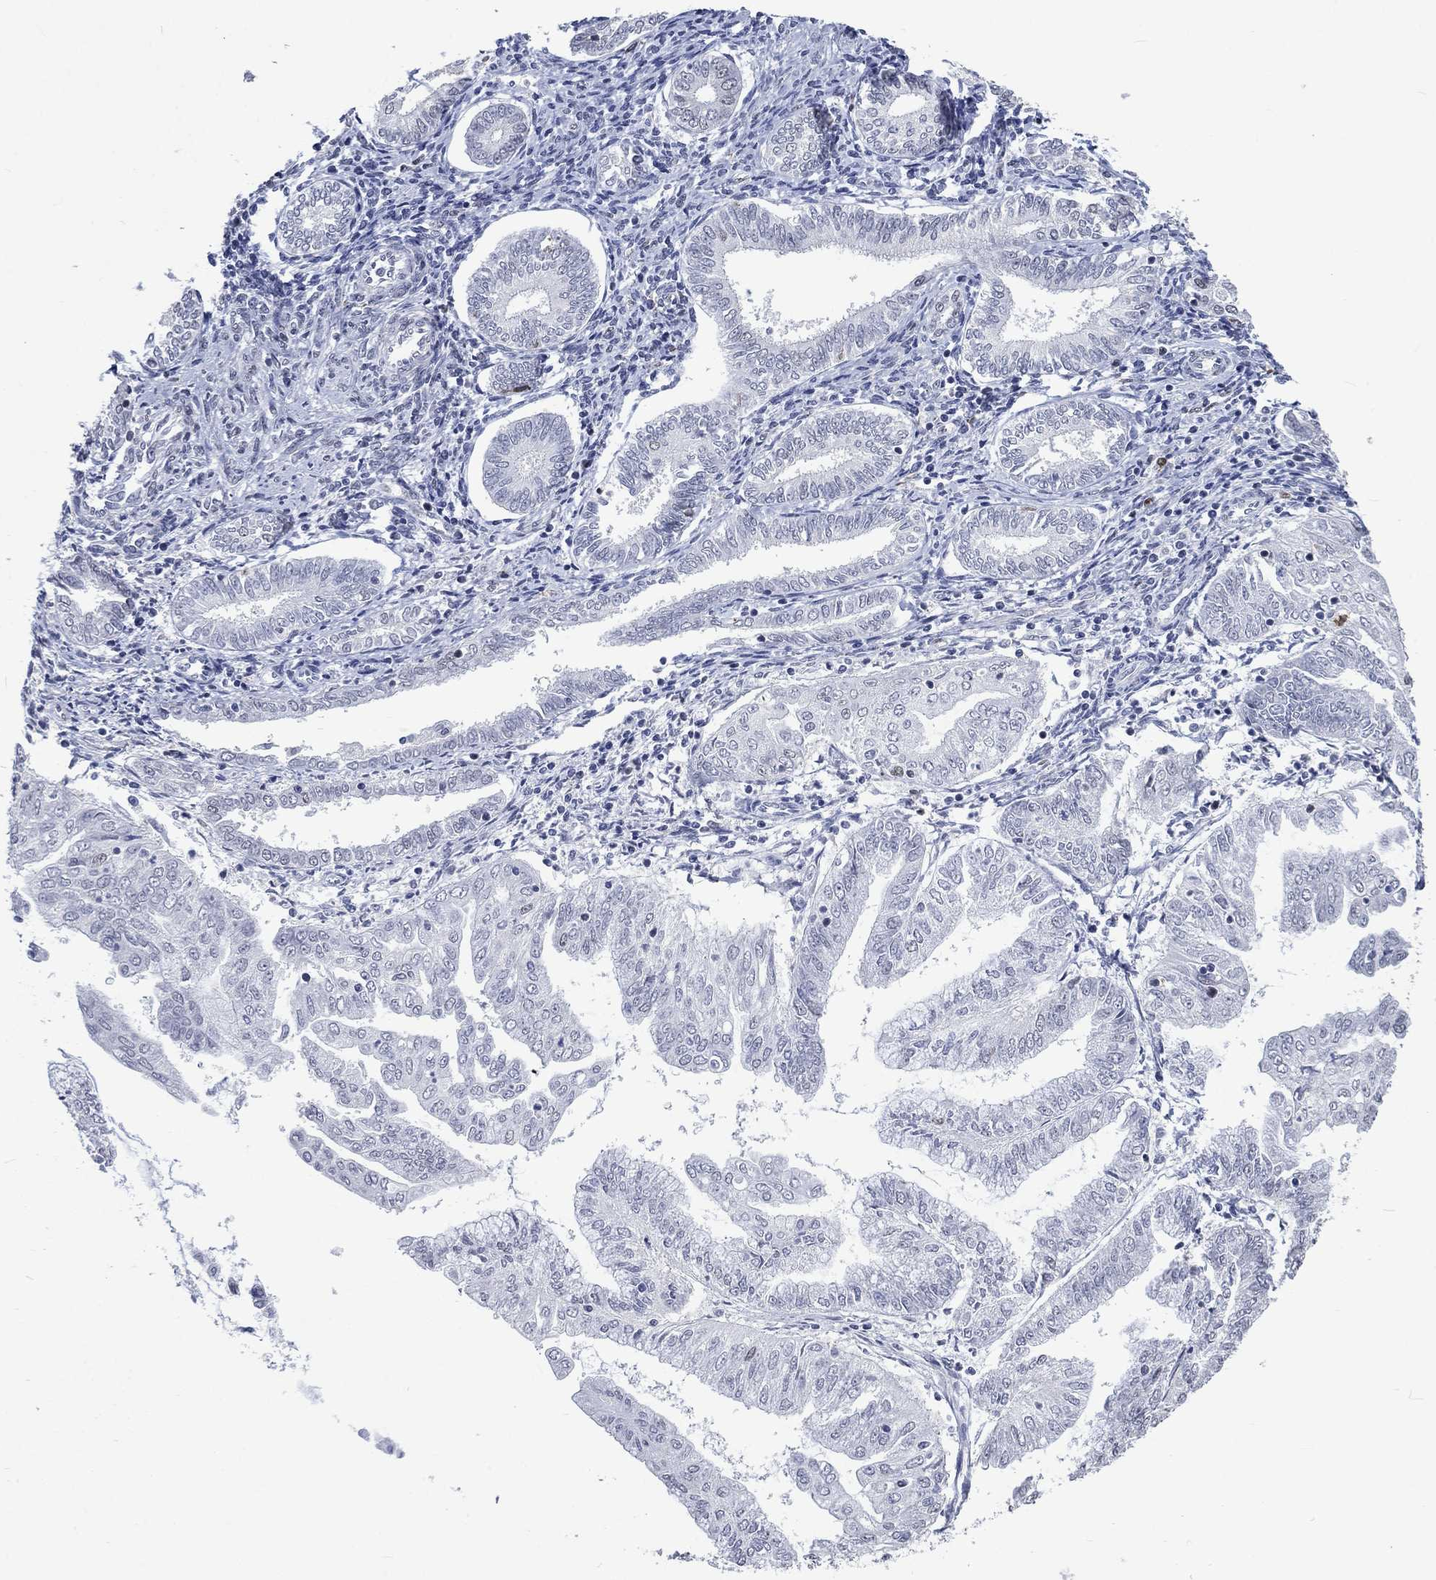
{"staining": {"intensity": "negative", "quantity": "none", "location": "none"}, "tissue": "endometrial cancer", "cell_type": "Tumor cells", "image_type": "cancer", "snomed": [{"axis": "morphology", "description": "Adenocarcinoma, NOS"}, {"axis": "topography", "description": "Endometrium"}], "caption": "Immunohistochemical staining of endometrial cancer (adenocarcinoma) shows no significant positivity in tumor cells.", "gene": "HCFC1", "patient": {"sex": "female", "age": 56}}